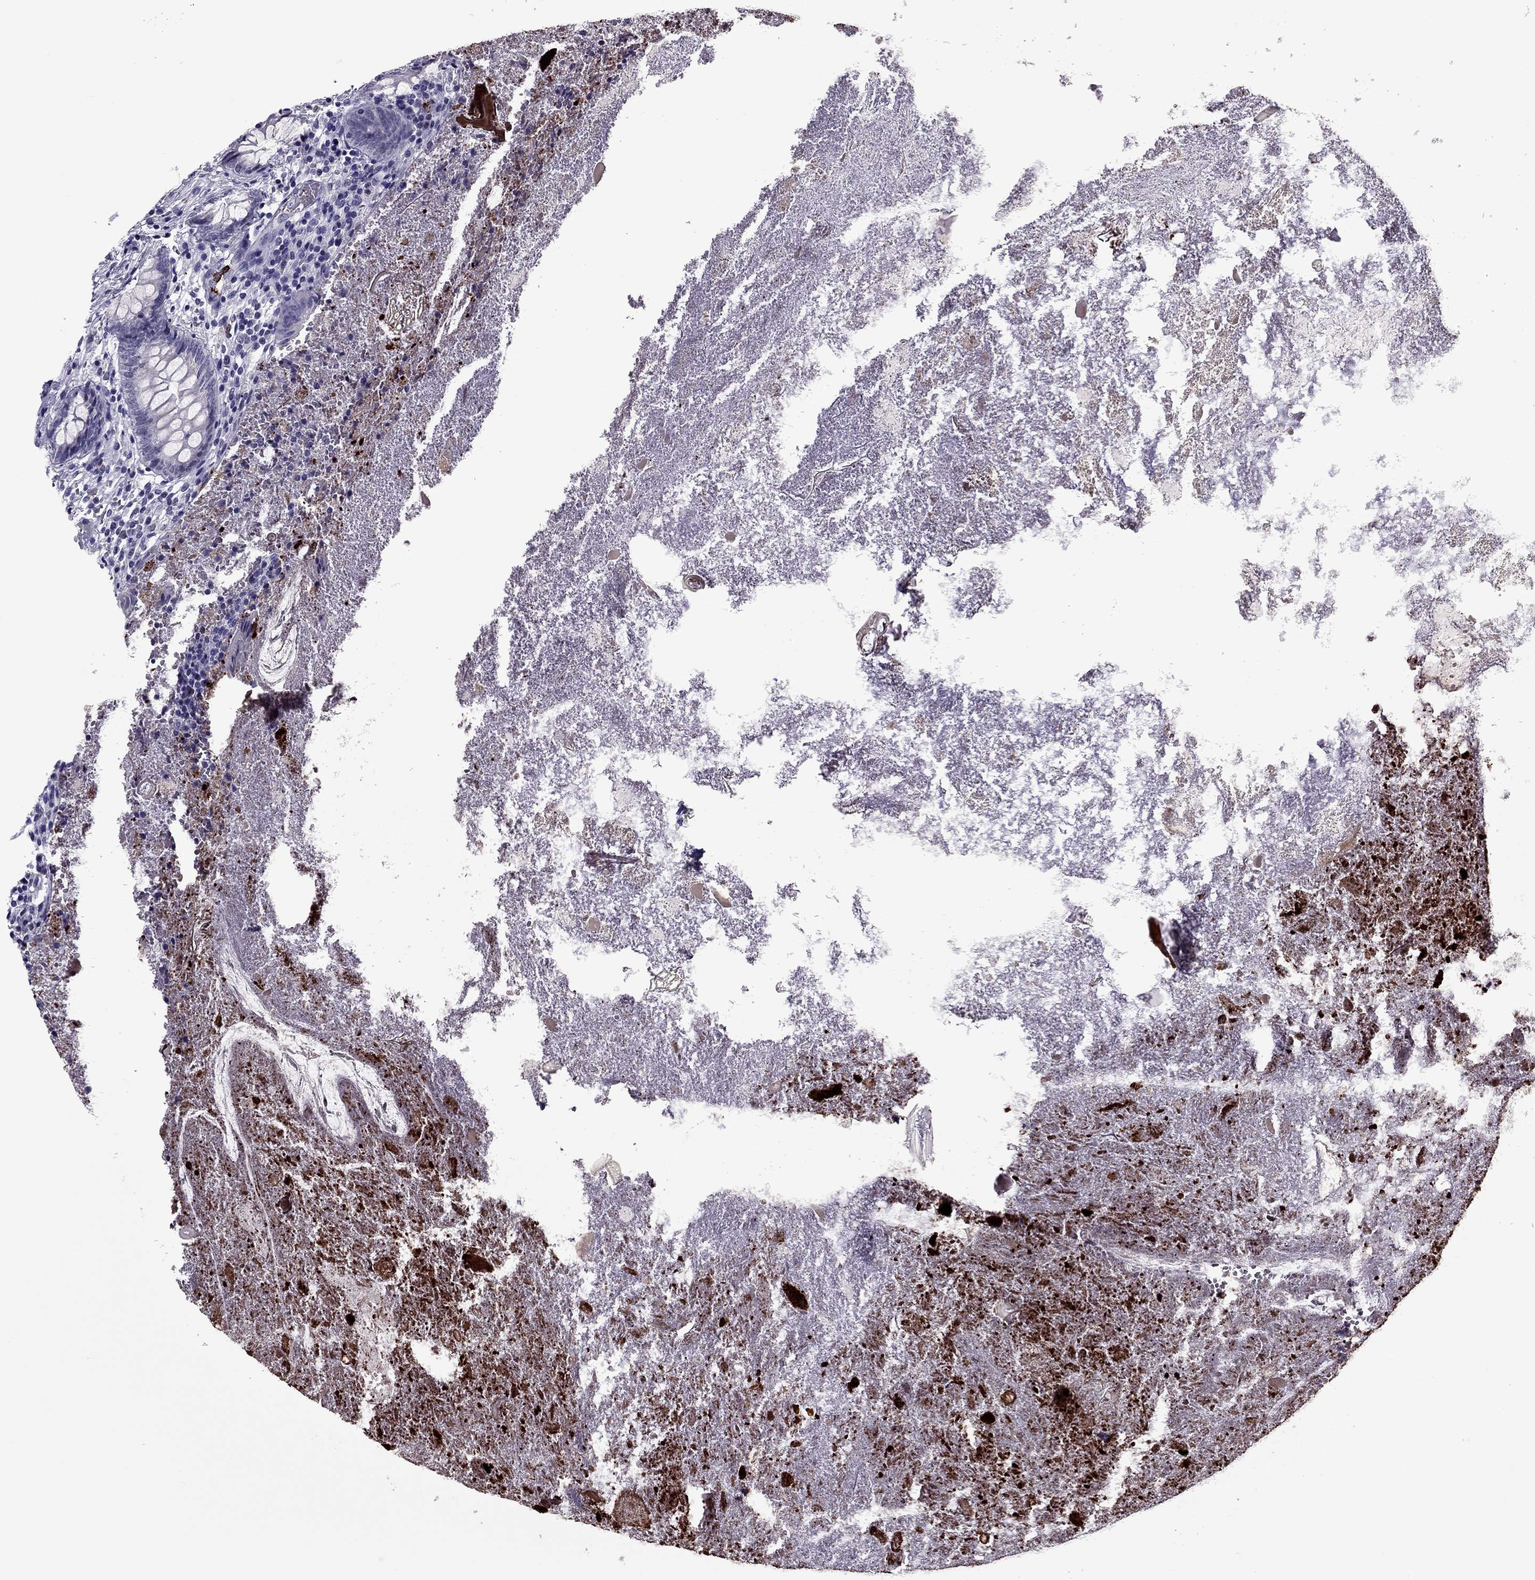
{"staining": {"intensity": "negative", "quantity": "none", "location": "none"}, "tissue": "appendix", "cell_type": "Glandular cells", "image_type": "normal", "snomed": [{"axis": "morphology", "description": "Normal tissue, NOS"}, {"axis": "topography", "description": "Appendix"}], "caption": "The histopathology image demonstrates no significant staining in glandular cells of appendix. The staining is performed using DAB (3,3'-diaminobenzidine) brown chromogen with nuclei counter-stained in using hematoxylin.", "gene": "CCL27", "patient": {"sex": "female", "age": 23}}